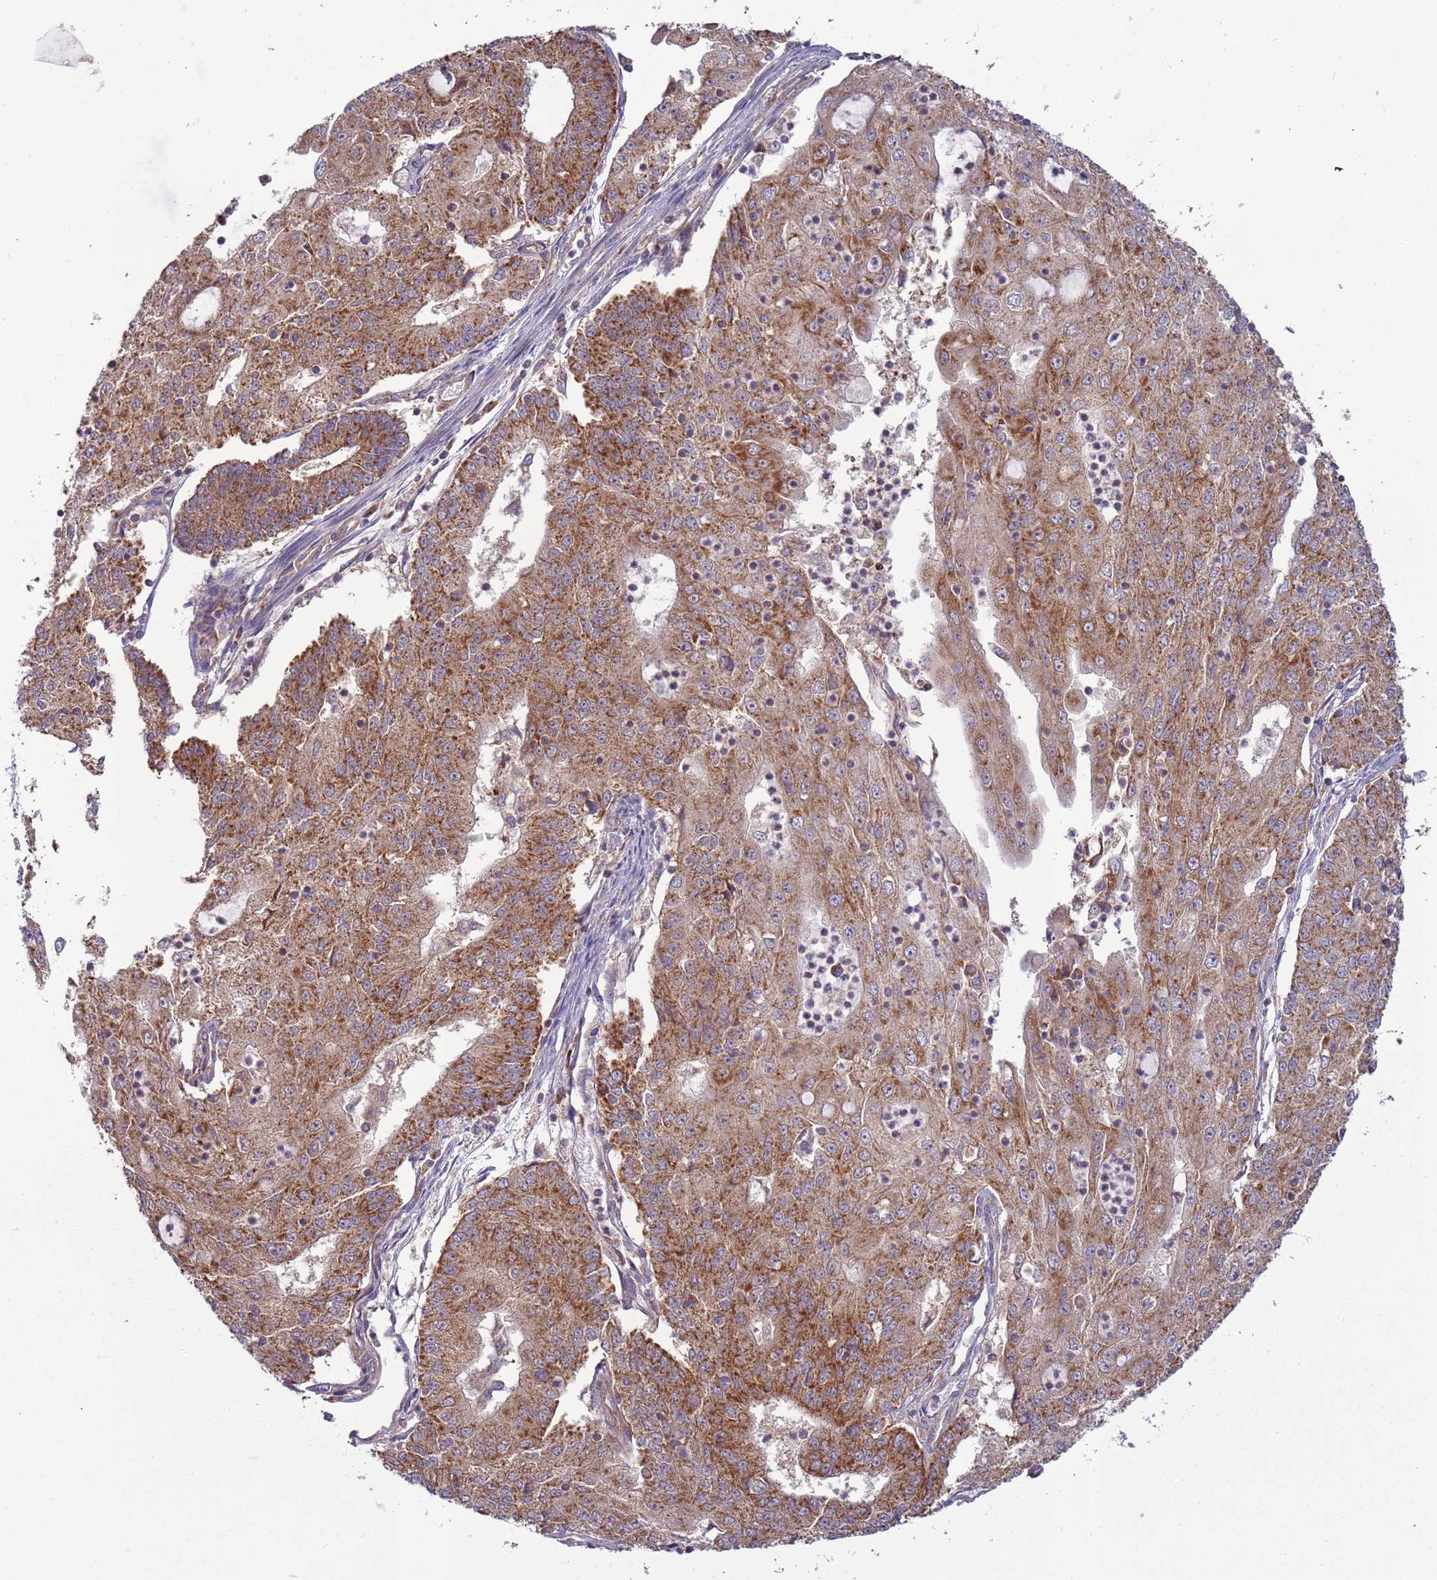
{"staining": {"intensity": "strong", "quantity": ">75%", "location": "cytoplasmic/membranous"}, "tissue": "endometrial cancer", "cell_type": "Tumor cells", "image_type": "cancer", "snomed": [{"axis": "morphology", "description": "Adenocarcinoma, NOS"}, {"axis": "topography", "description": "Endometrium"}], "caption": "There is high levels of strong cytoplasmic/membranous staining in tumor cells of endometrial cancer (adenocarcinoma), as demonstrated by immunohistochemical staining (brown color).", "gene": "UQCRQ", "patient": {"sex": "female", "age": 56}}